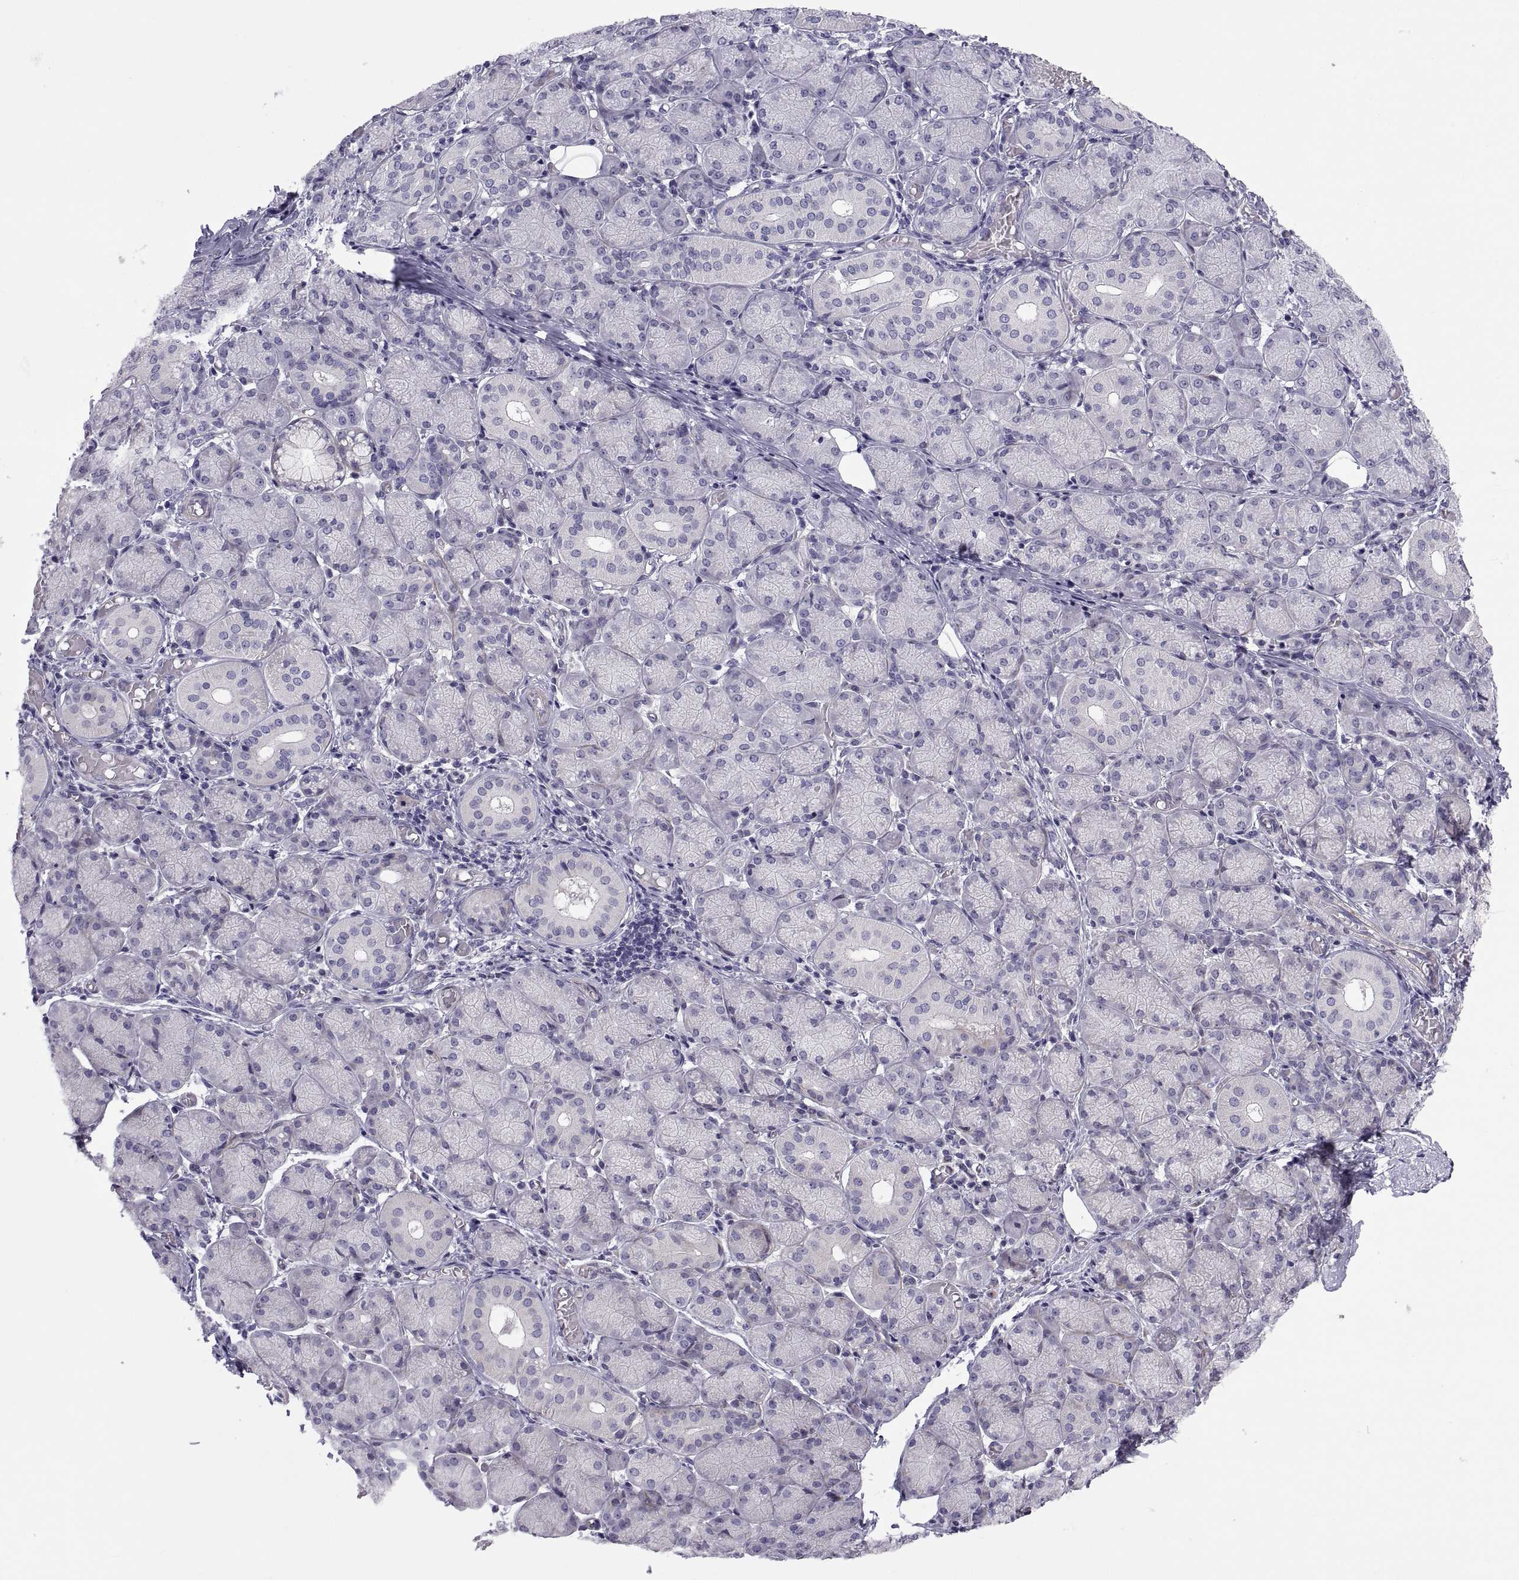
{"staining": {"intensity": "negative", "quantity": "none", "location": "none"}, "tissue": "salivary gland", "cell_type": "Glandular cells", "image_type": "normal", "snomed": [{"axis": "morphology", "description": "Normal tissue, NOS"}, {"axis": "topography", "description": "Salivary gland"}, {"axis": "topography", "description": "Peripheral nerve tissue"}], "caption": "This is an immunohistochemistry micrograph of normal human salivary gland. There is no positivity in glandular cells.", "gene": "TMEM158", "patient": {"sex": "female", "age": 24}}